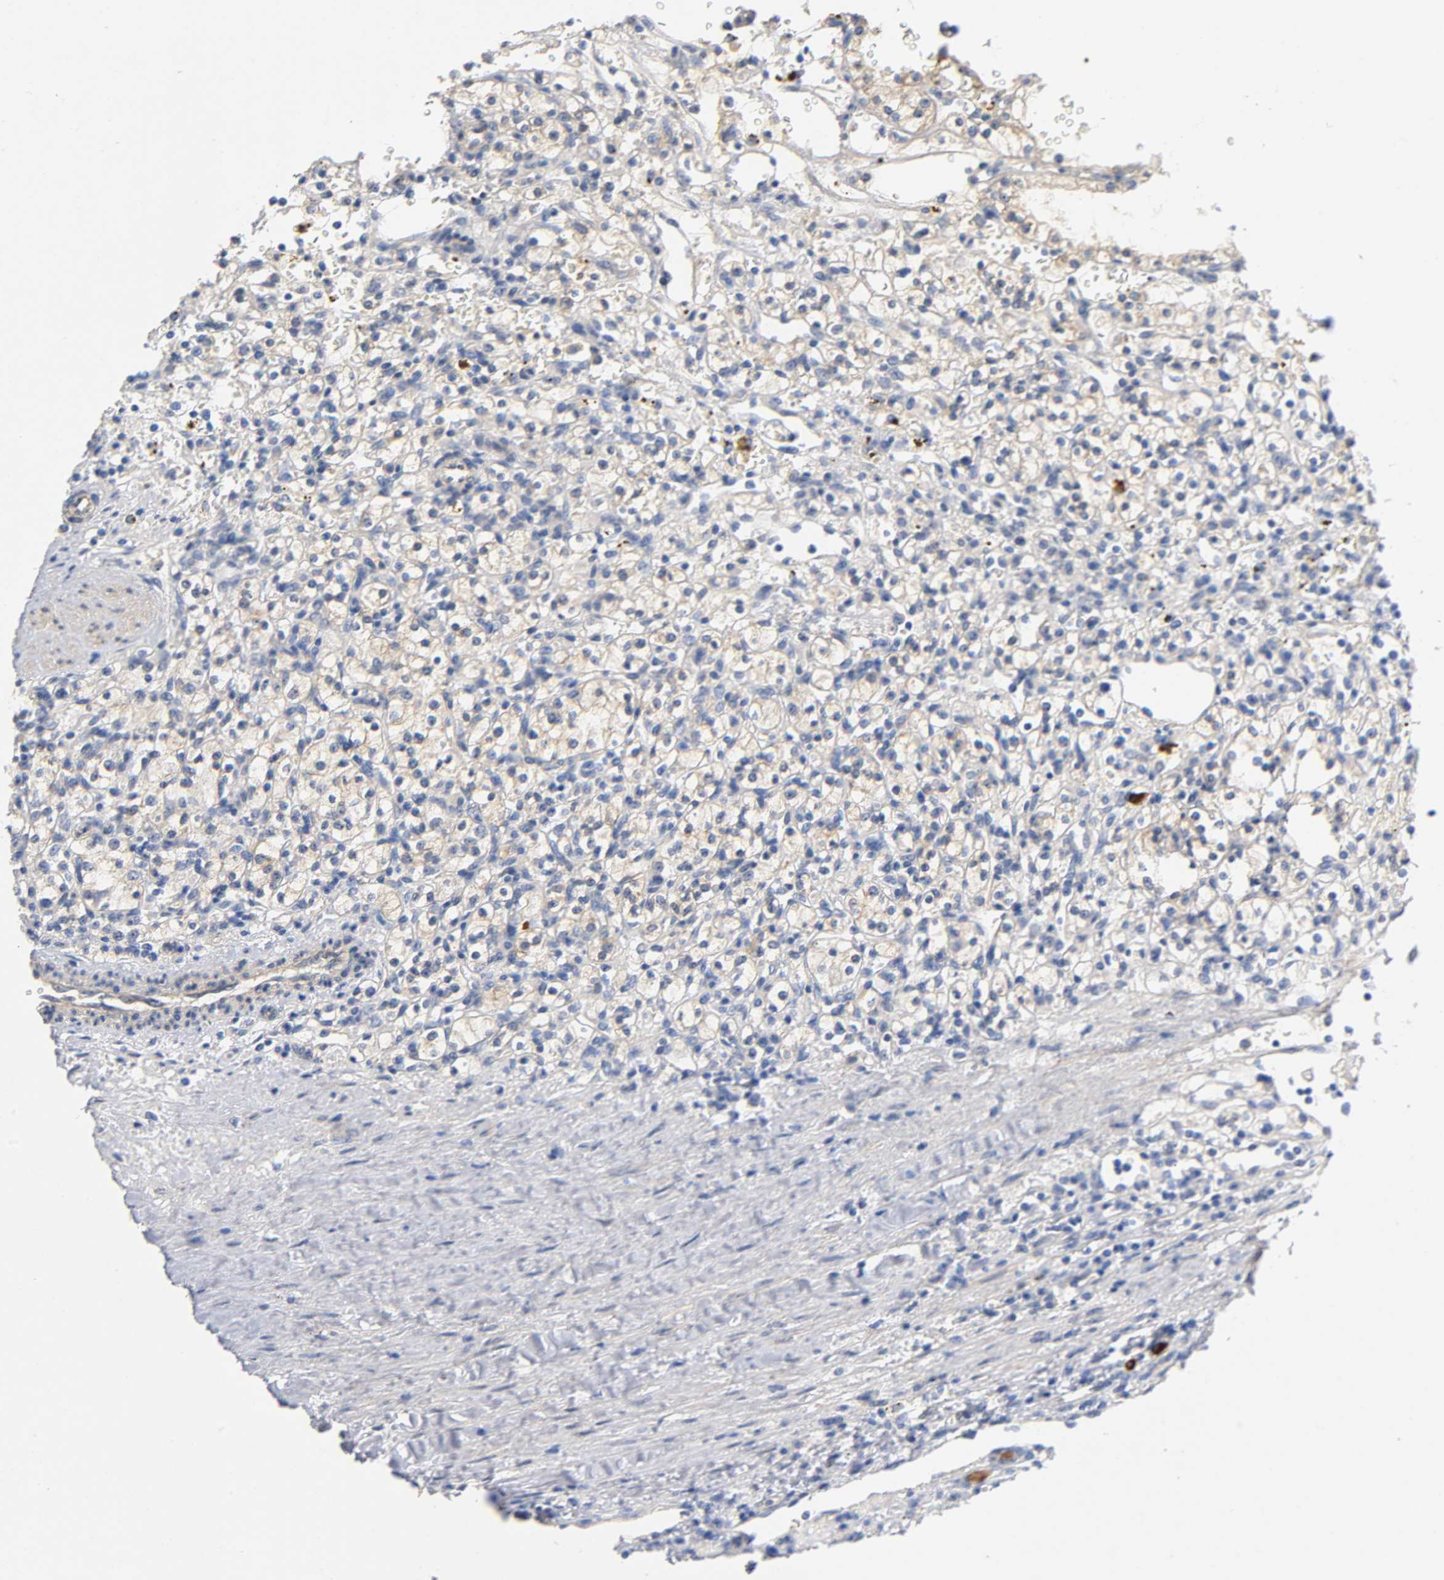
{"staining": {"intensity": "weak", "quantity": "<25%", "location": "cytoplasmic/membranous"}, "tissue": "renal cancer", "cell_type": "Tumor cells", "image_type": "cancer", "snomed": [{"axis": "morphology", "description": "Normal tissue, NOS"}, {"axis": "morphology", "description": "Adenocarcinoma, NOS"}, {"axis": "topography", "description": "Kidney"}], "caption": "DAB (3,3'-diaminobenzidine) immunohistochemical staining of human renal cancer (adenocarcinoma) demonstrates no significant positivity in tumor cells.", "gene": "TNC", "patient": {"sex": "female", "age": 55}}